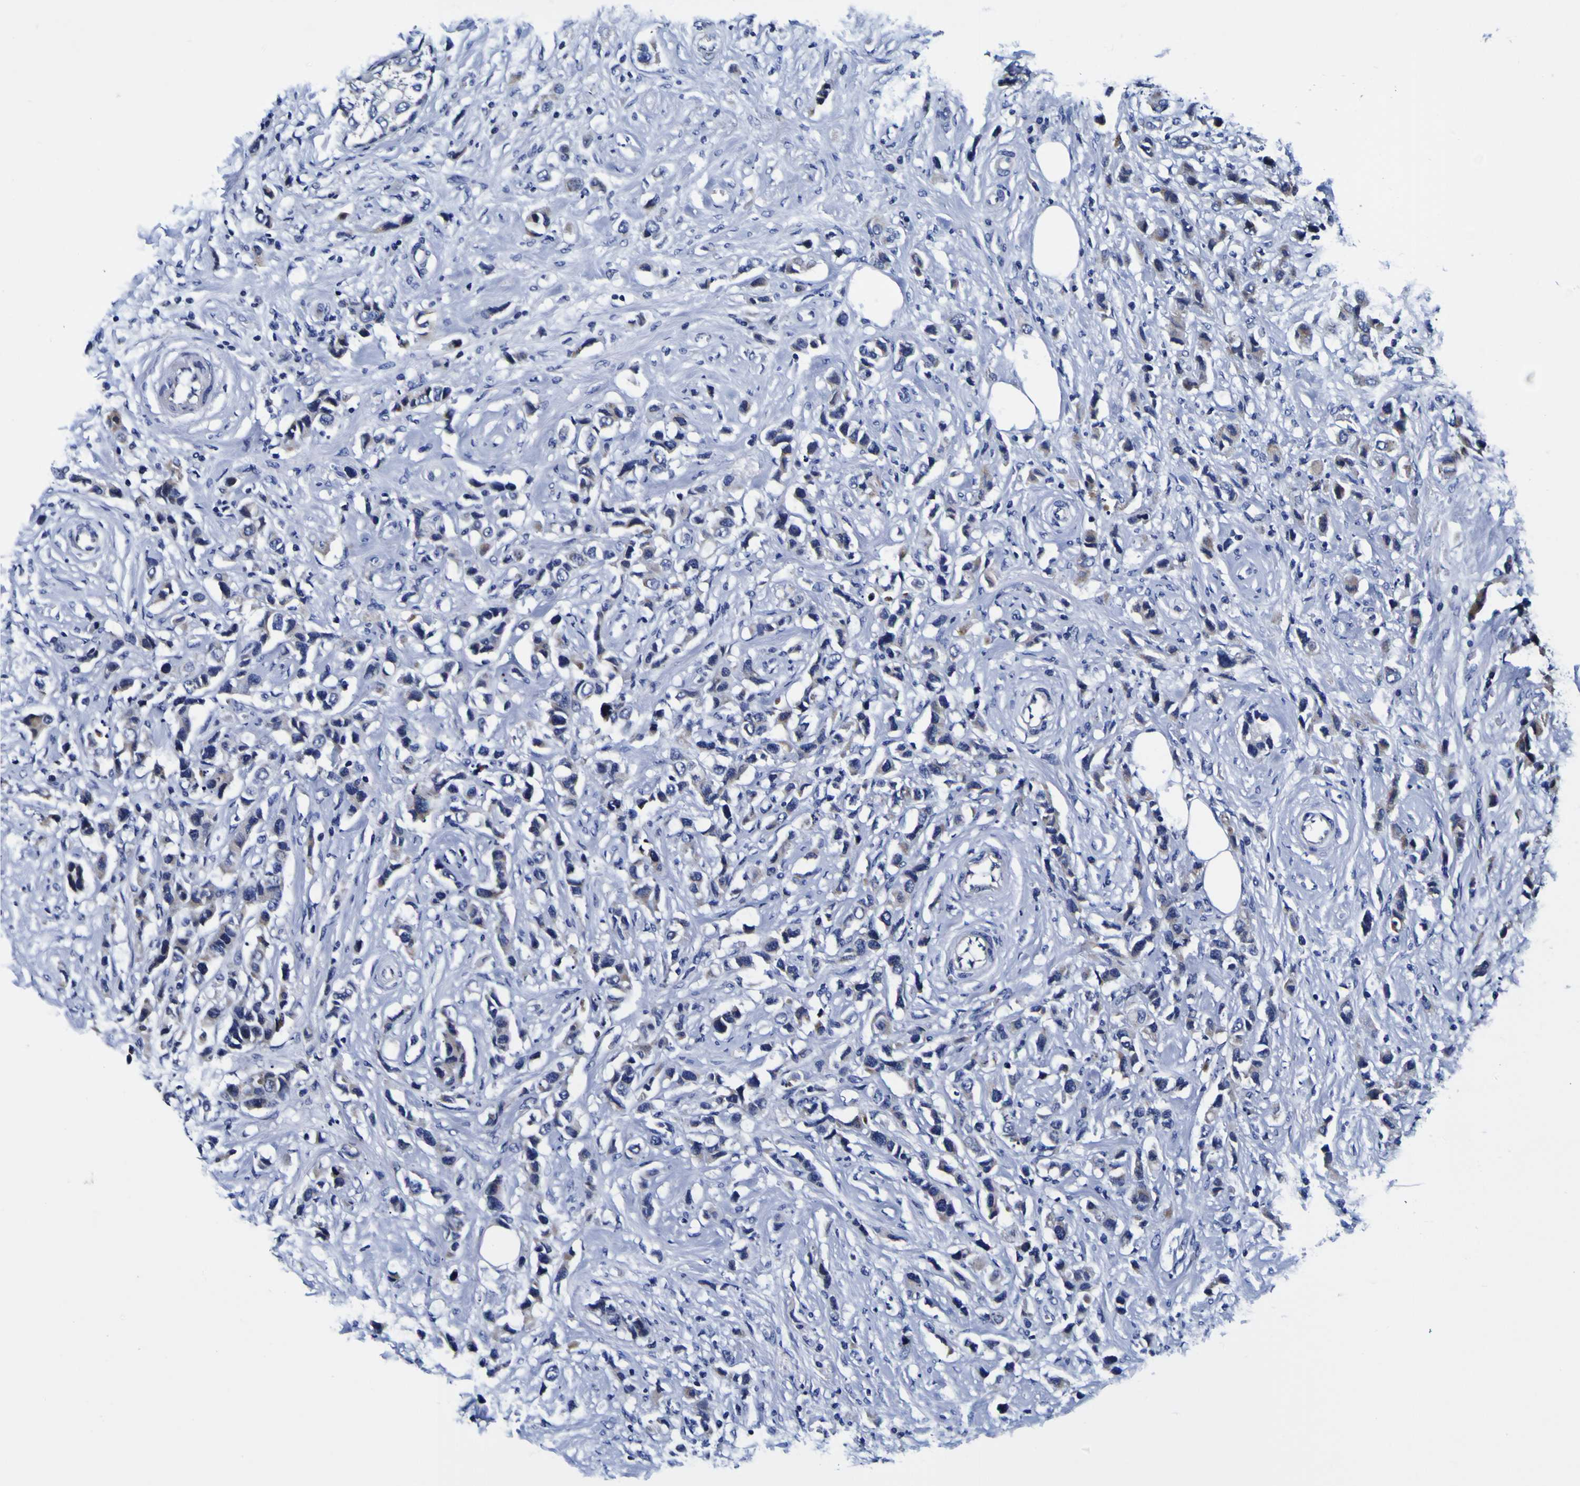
{"staining": {"intensity": "weak", "quantity": ">75%", "location": "cytoplasmic/membranous"}, "tissue": "breast cancer", "cell_type": "Tumor cells", "image_type": "cancer", "snomed": [{"axis": "morphology", "description": "Normal tissue, NOS"}, {"axis": "morphology", "description": "Duct carcinoma"}, {"axis": "topography", "description": "Breast"}], "caption": "Protein expression analysis of invasive ductal carcinoma (breast) demonstrates weak cytoplasmic/membranous expression in approximately >75% of tumor cells.", "gene": "PDLIM4", "patient": {"sex": "female", "age": 50}}